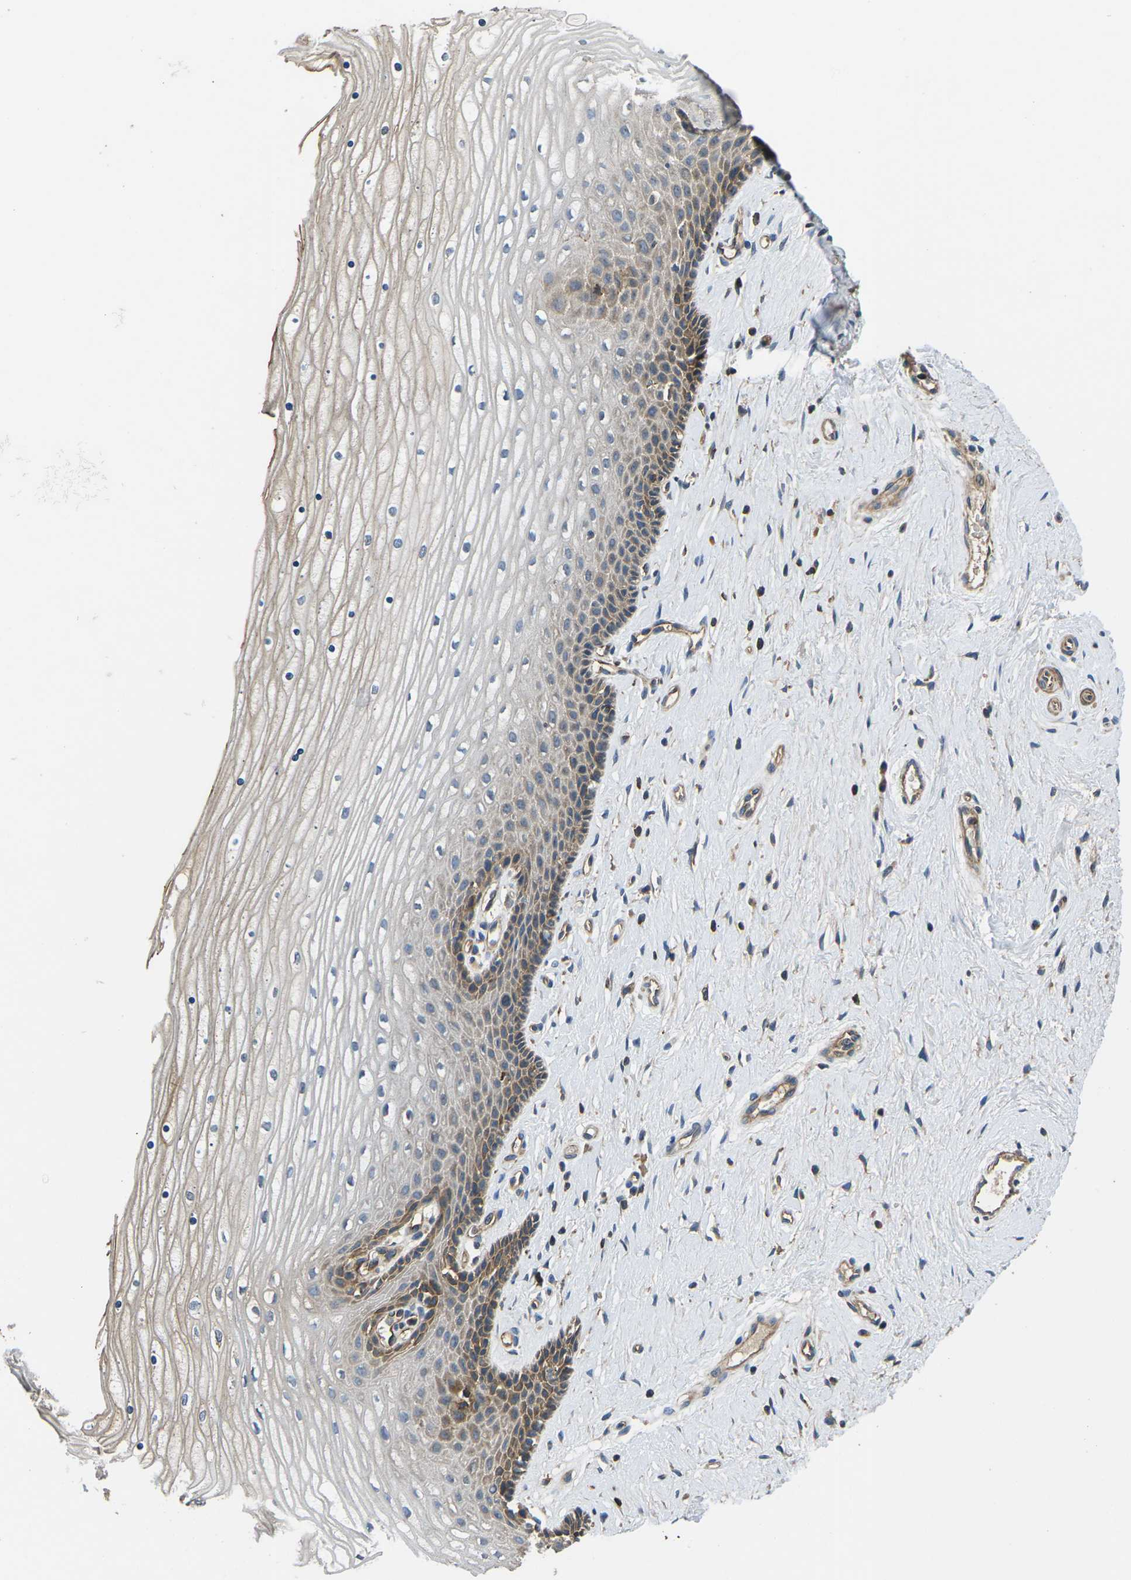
{"staining": {"intensity": "strong", "quantity": ">75%", "location": "cytoplasmic/membranous"}, "tissue": "cervix", "cell_type": "Glandular cells", "image_type": "normal", "snomed": [{"axis": "morphology", "description": "Normal tissue, NOS"}, {"axis": "topography", "description": "Cervix"}], "caption": "An IHC photomicrograph of unremarkable tissue is shown. Protein staining in brown highlights strong cytoplasmic/membranous positivity in cervix within glandular cells.", "gene": "KCNJ15", "patient": {"sex": "female", "age": 39}}